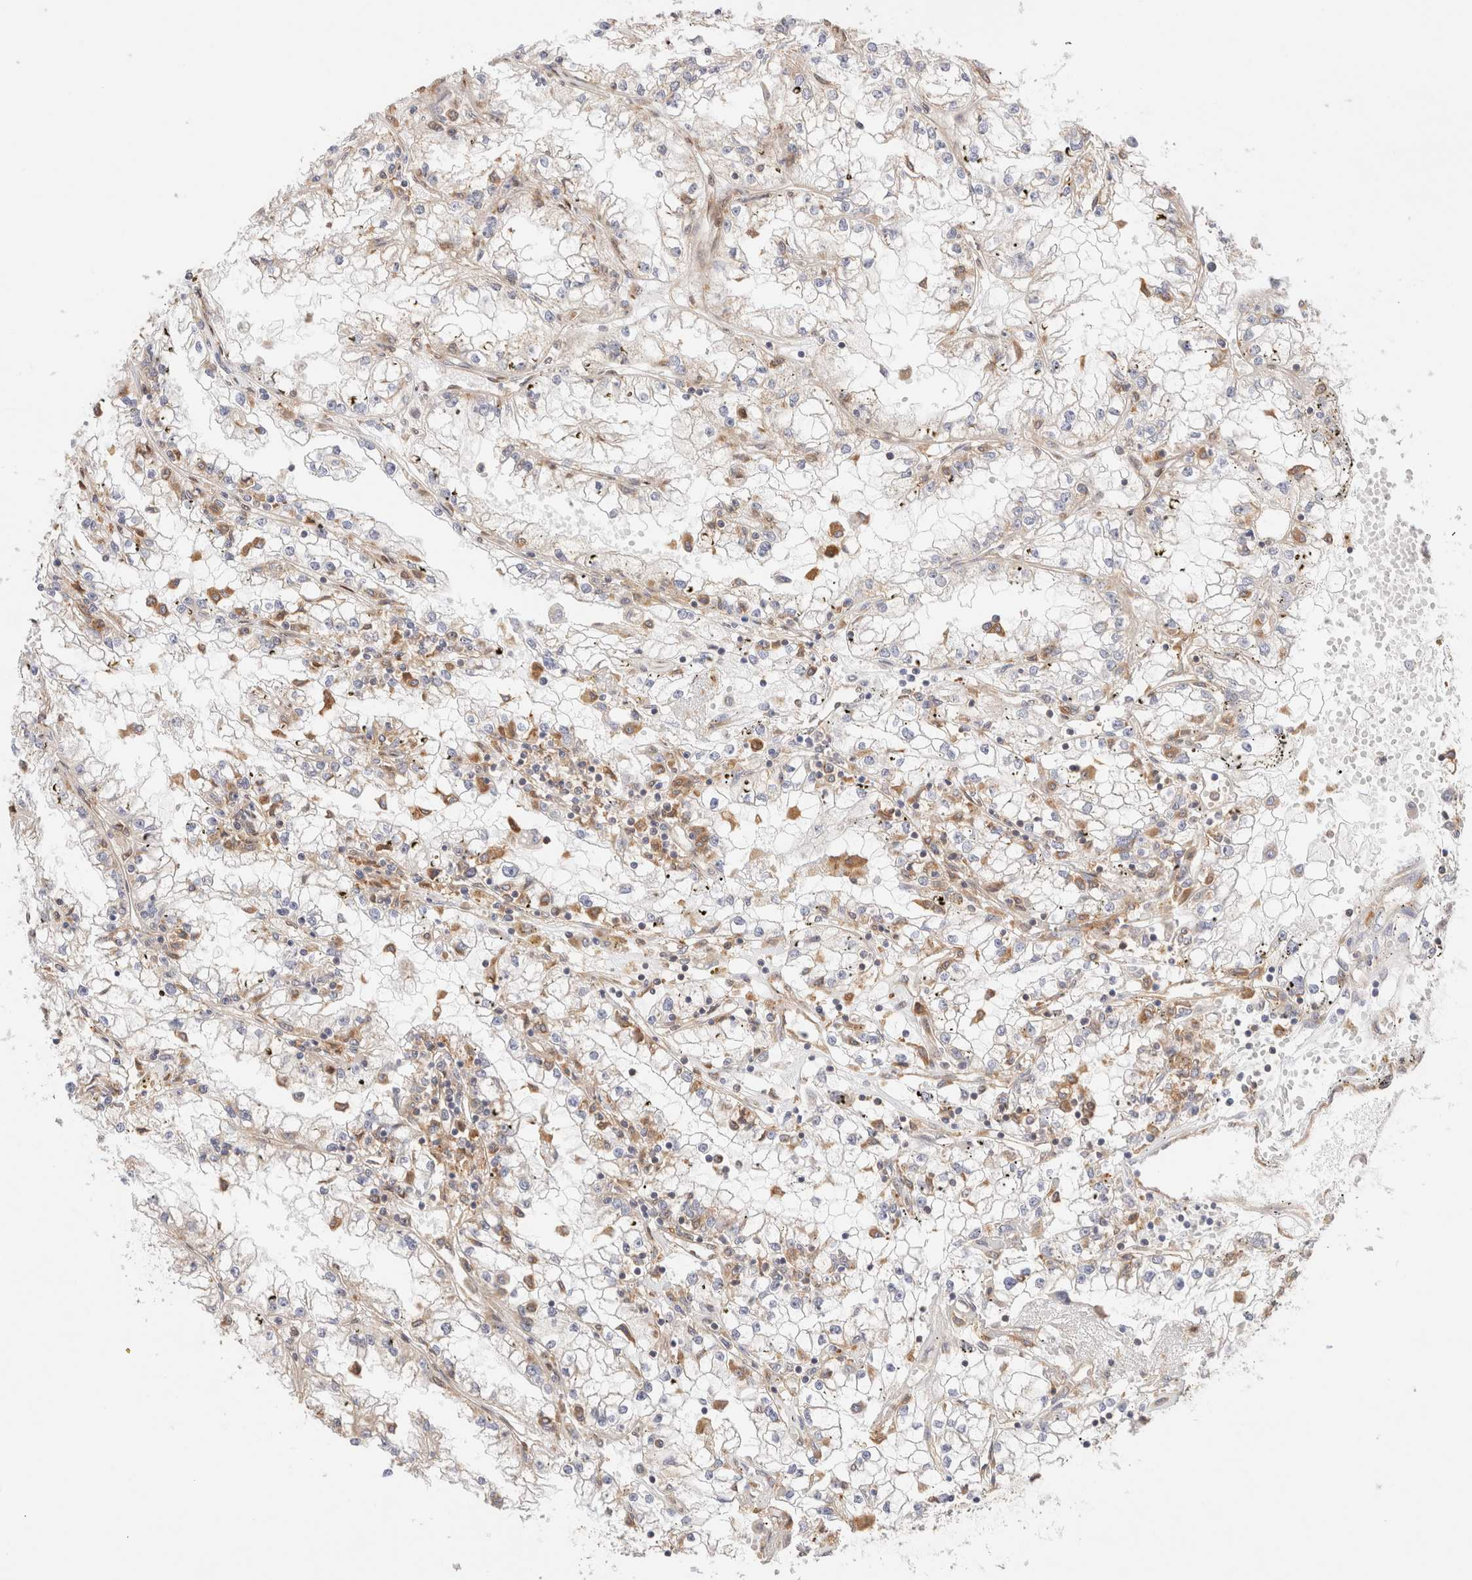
{"staining": {"intensity": "weak", "quantity": "<25%", "location": "cytoplasmic/membranous"}, "tissue": "renal cancer", "cell_type": "Tumor cells", "image_type": "cancer", "snomed": [{"axis": "morphology", "description": "Adenocarcinoma, NOS"}, {"axis": "topography", "description": "Kidney"}], "caption": "Tumor cells are negative for brown protein staining in renal cancer (adenocarcinoma). Nuclei are stained in blue.", "gene": "RABEP1", "patient": {"sex": "male", "age": 56}}